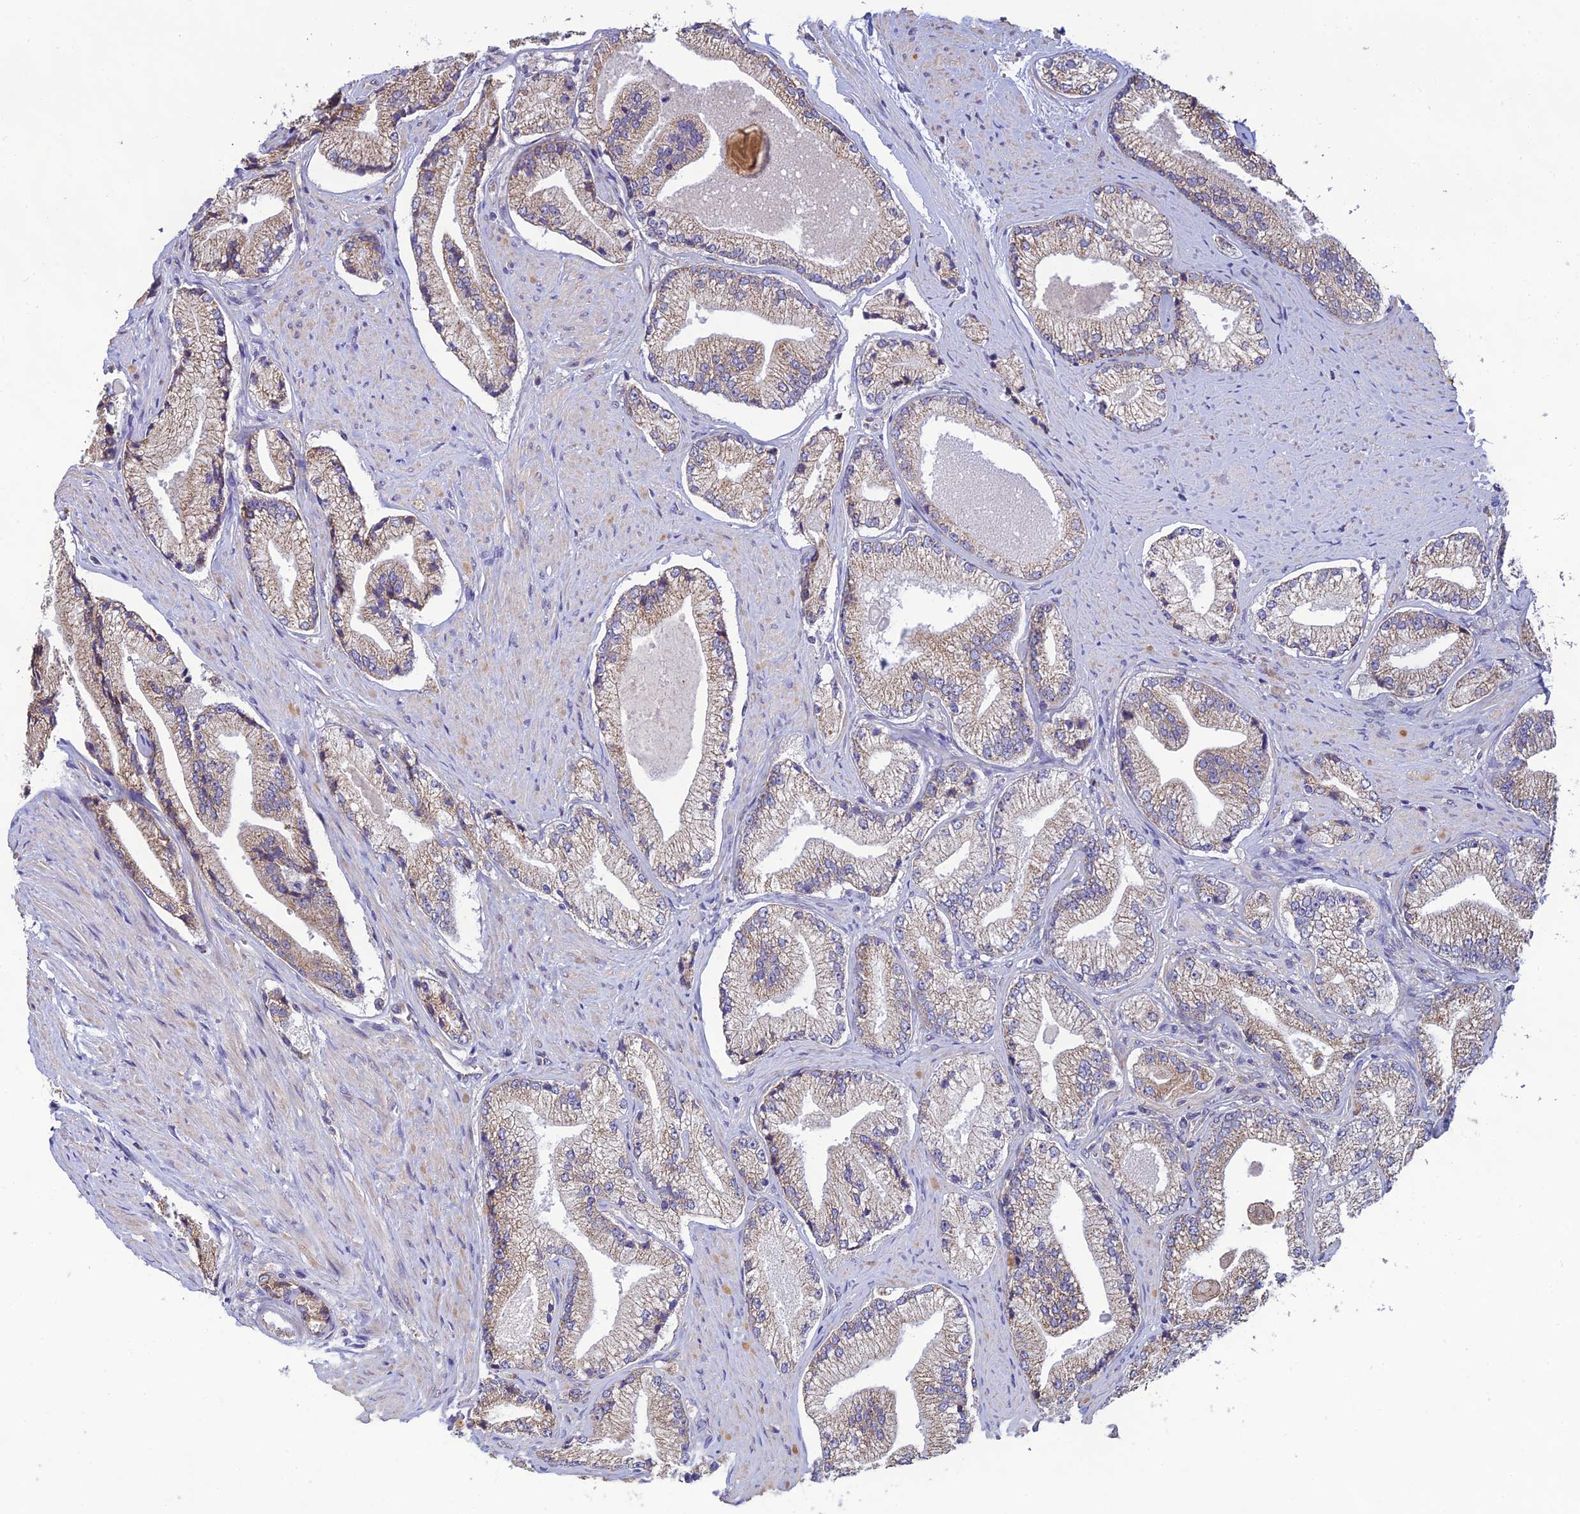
{"staining": {"intensity": "weak", "quantity": "25%-75%", "location": "cytoplasmic/membranous"}, "tissue": "prostate cancer", "cell_type": "Tumor cells", "image_type": "cancer", "snomed": [{"axis": "morphology", "description": "Adenocarcinoma, High grade"}, {"axis": "topography", "description": "Prostate"}], "caption": "Protein expression analysis of human prostate high-grade adenocarcinoma reveals weak cytoplasmic/membranous positivity in approximately 25%-75% of tumor cells.", "gene": "MRNIP", "patient": {"sex": "male", "age": 67}}